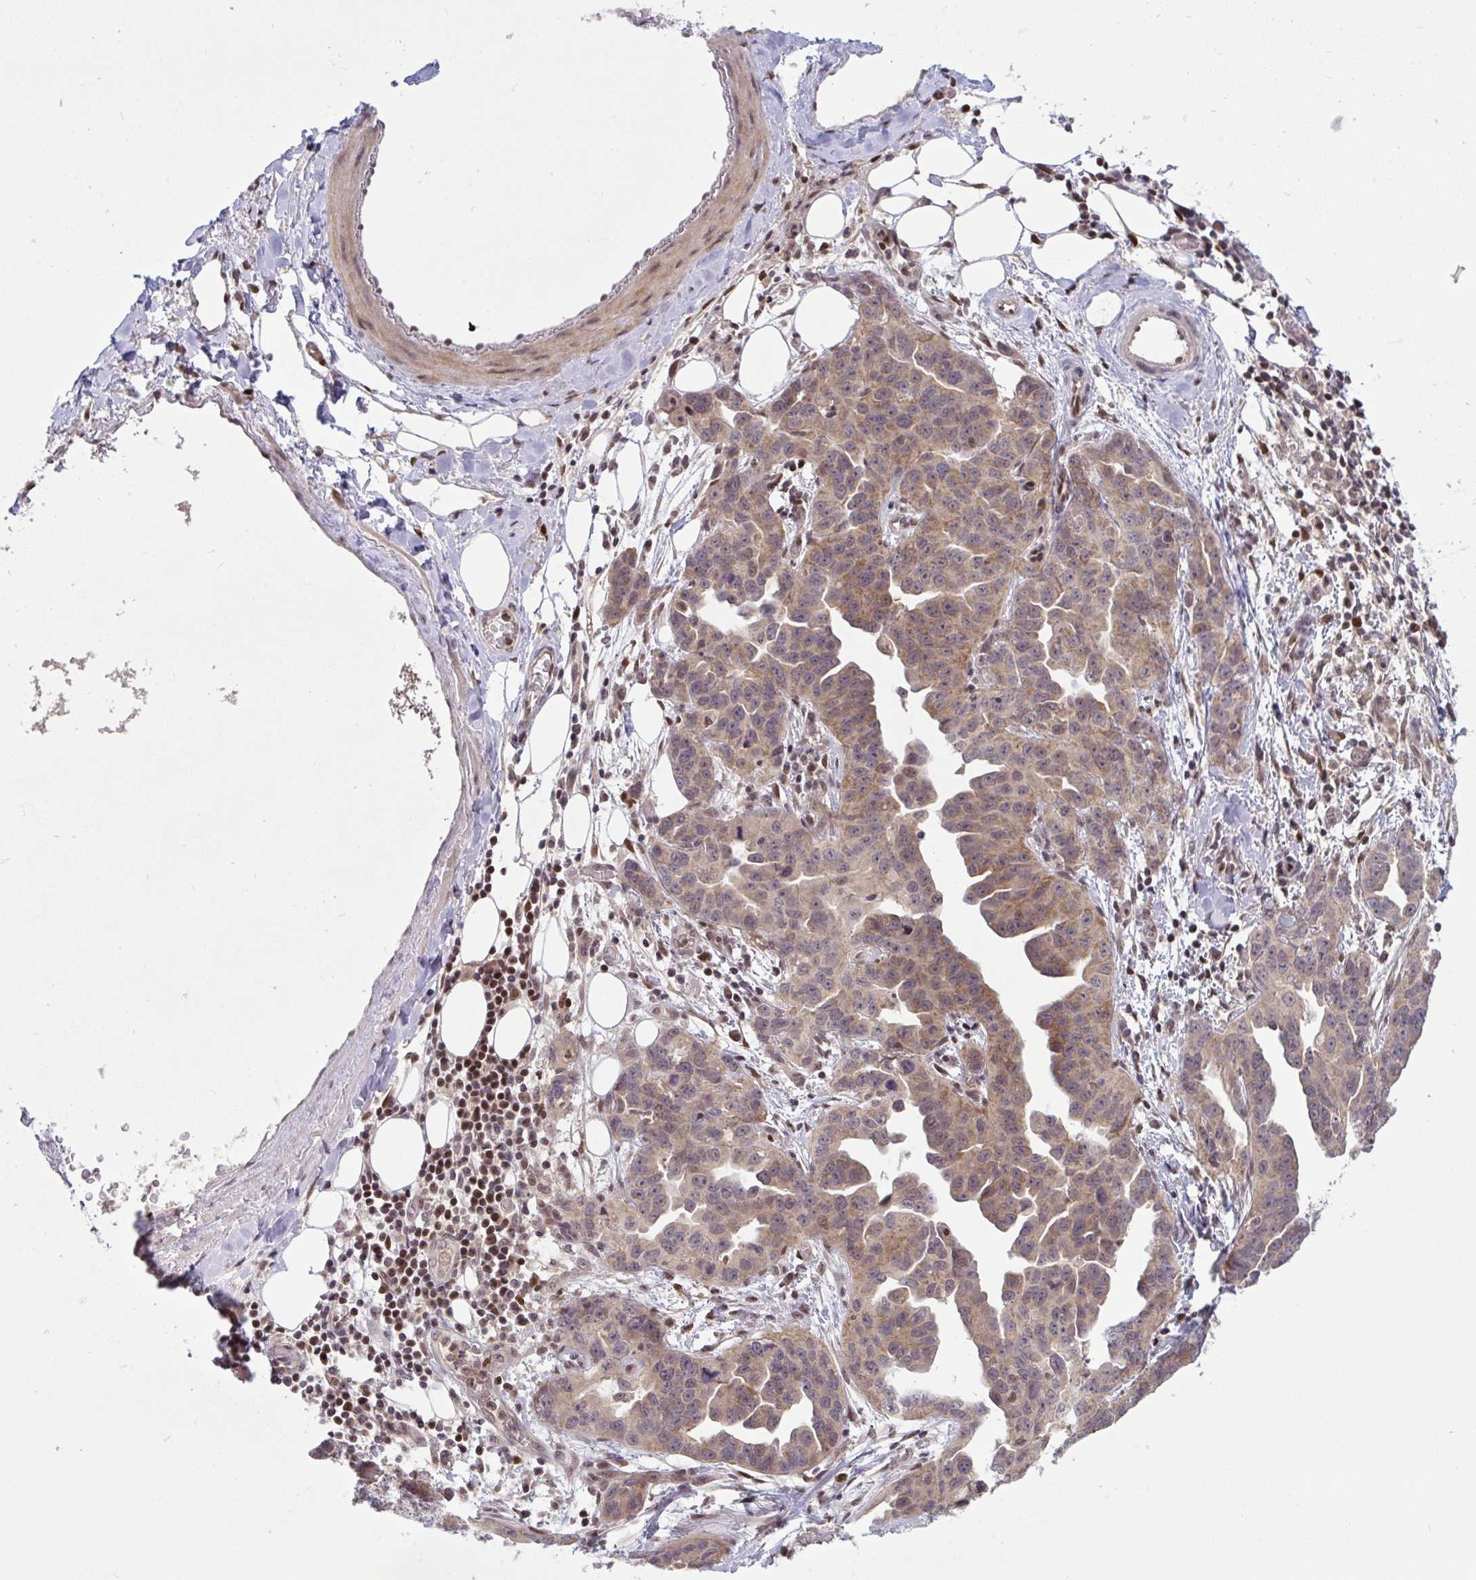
{"staining": {"intensity": "moderate", "quantity": ">75%", "location": "cytoplasmic/membranous"}, "tissue": "ovarian cancer", "cell_type": "Tumor cells", "image_type": "cancer", "snomed": [{"axis": "morphology", "description": "Cystadenocarcinoma, serous, NOS"}, {"axis": "topography", "description": "Ovary"}], "caption": "Tumor cells reveal moderate cytoplasmic/membranous positivity in approximately >75% of cells in serous cystadenocarcinoma (ovarian).", "gene": "KLF2", "patient": {"sex": "female", "age": 75}}